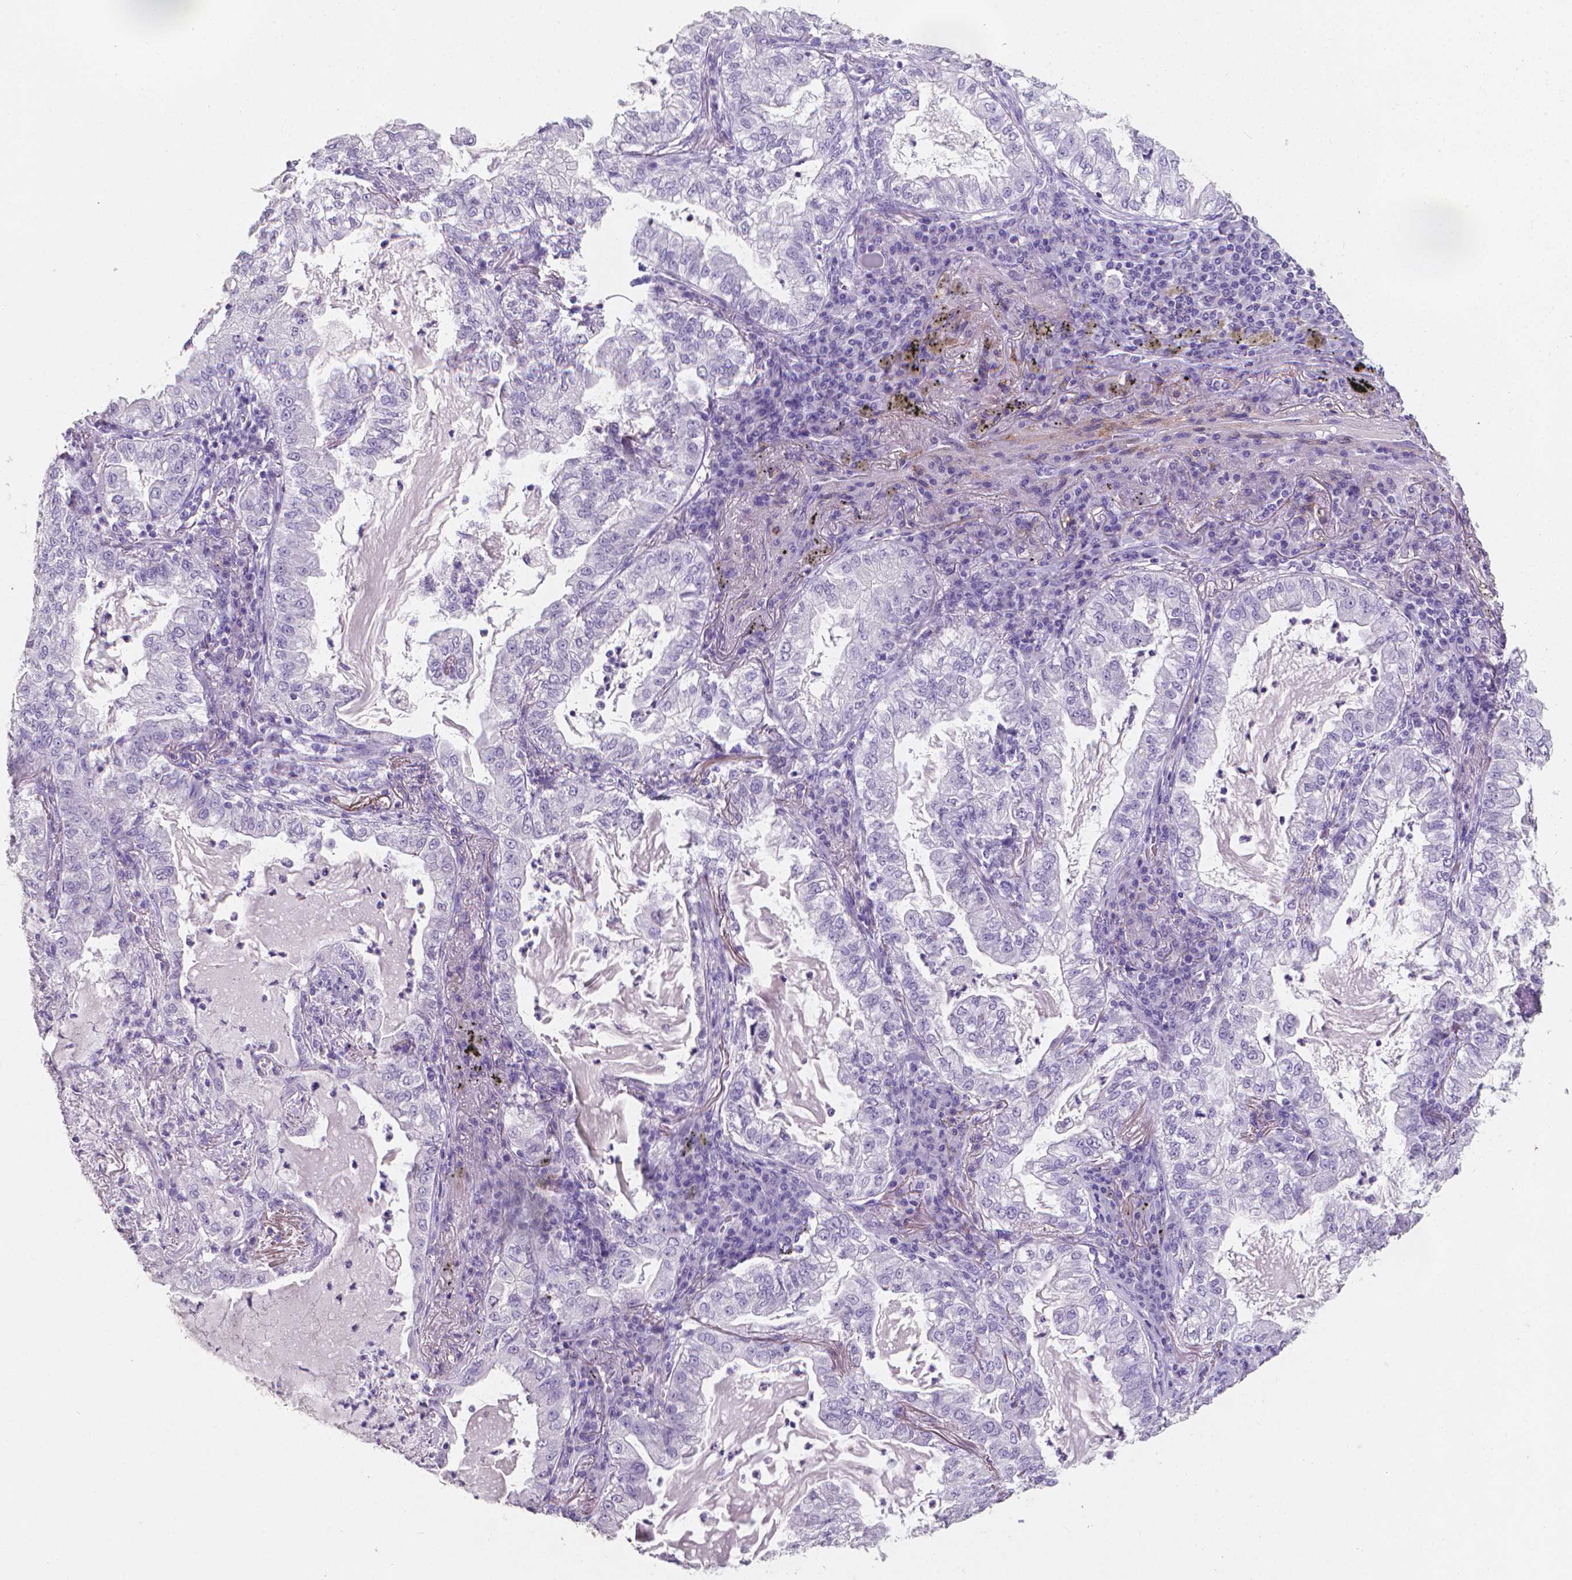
{"staining": {"intensity": "negative", "quantity": "none", "location": "none"}, "tissue": "lung cancer", "cell_type": "Tumor cells", "image_type": "cancer", "snomed": [{"axis": "morphology", "description": "Adenocarcinoma, NOS"}, {"axis": "topography", "description": "Lung"}], "caption": "Lung adenocarcinoma stained for a protein using immunohistochemistry displays no expression tumor cells.", "gene": "XPNPEP2", "patient": {"sex": "female", "age": 73}}